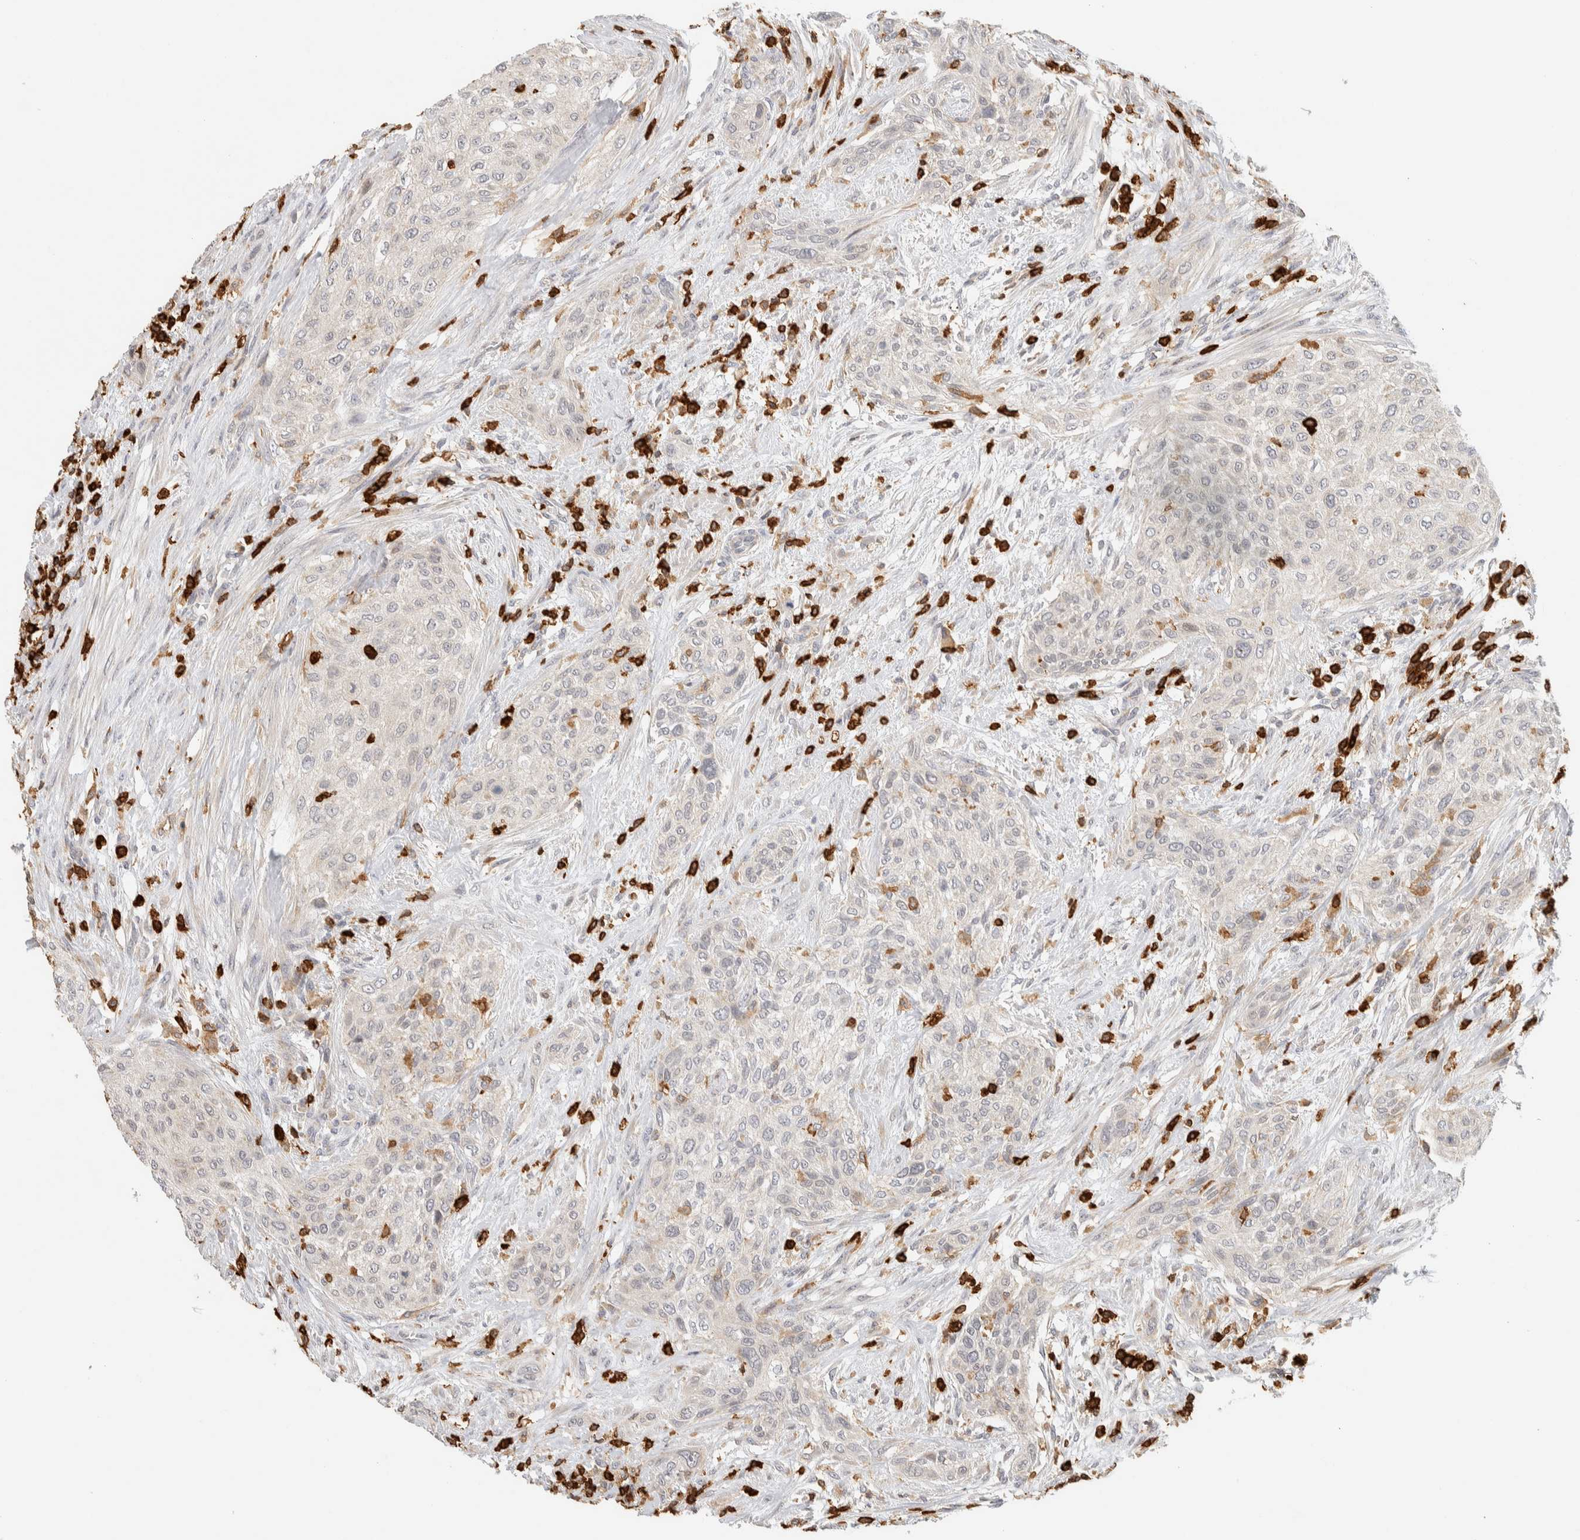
{"staining": {"intensity": "weak", "quantity": "25%-75%", "location": "cytoplasmic/membranous"}, "tissue": "urothelial cancer", "cell_type": "Tumor cells", "image_type": "cancer", "snomed": [{"axis": "morphology", "description": "Urothelial carcinoma, Low grade"}, {"axis": "morphology", "description": "Urothelial carcinoma, High grade"}, {"axis": "topography", "description": "Urinary bladder"}], "caption": "Immunohistochemical staining of human high-grade urothelial carcinoma exhibits low levels of weak cytoplasmic/membranous staining in approximately 25%-75% of tumor cells.", "gene": "RUNDC1", "patient": {"sex": "male", "age": 35}}